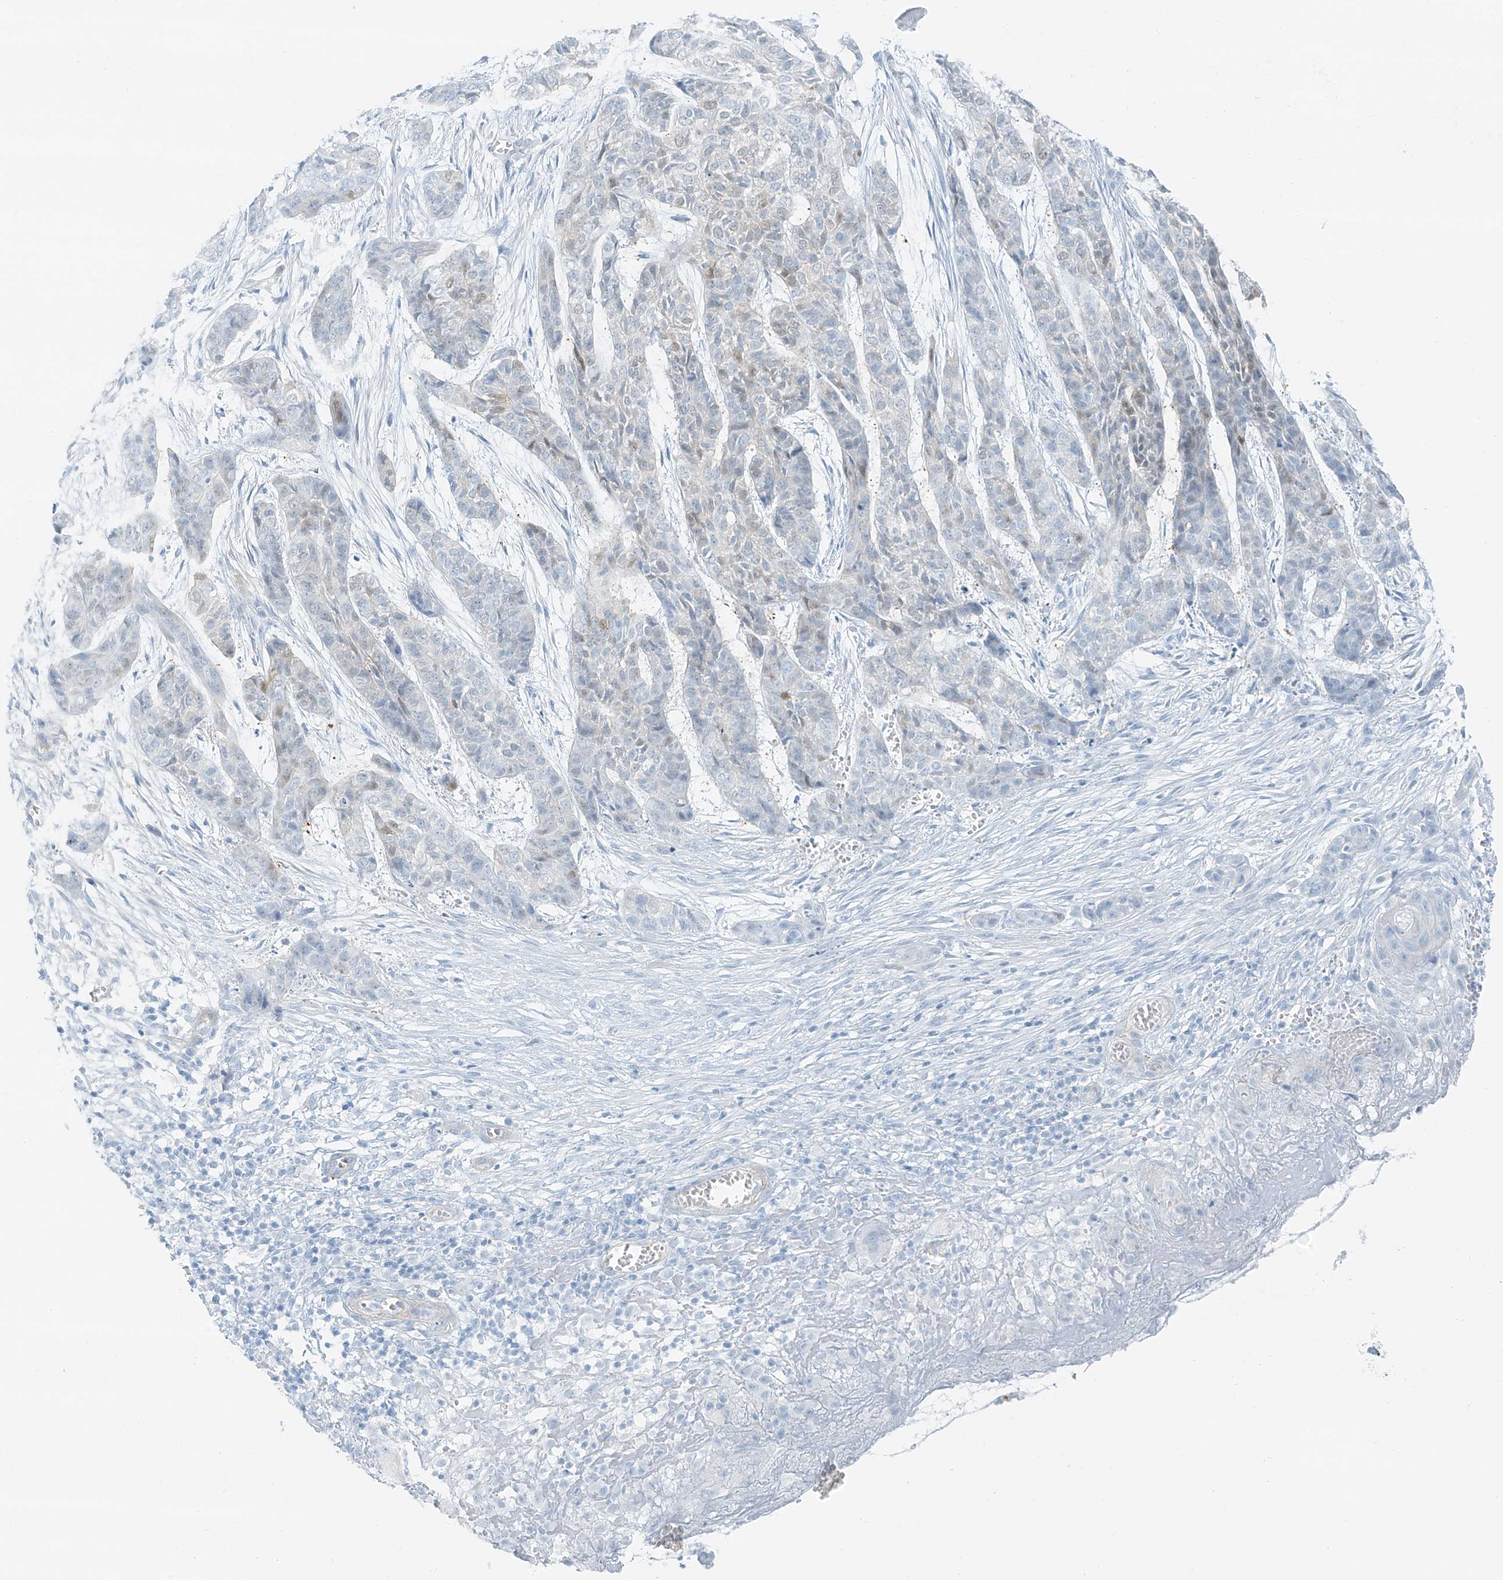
{"staining": {"intensity": "negative", "quantity": "none", "location": "none"}, "tissue": "skin cancer", "cell_type": "Tumor cells", "image_type": "cancer", "snomed": [{"axis": "morphology", "description": "Basal cell carcinoma"}, {"axis": "topography", "description": "Skin"}], "caption": "High magnification brightfield microscopy of skin cancer (basal cell carcinoma) stained with DAB (3,3'-diaminobenzidine) (brown) and counterstained with hematoxylin (blue): tumor cells show no significant expression. The staining was performed using DAB to visualize the protein expression in brown, while the nuclei were stained in blue with hematoxylin (Magnification: 20x).", "gene": "SMCP", "patient": {"sex": "female", "age": 64}}